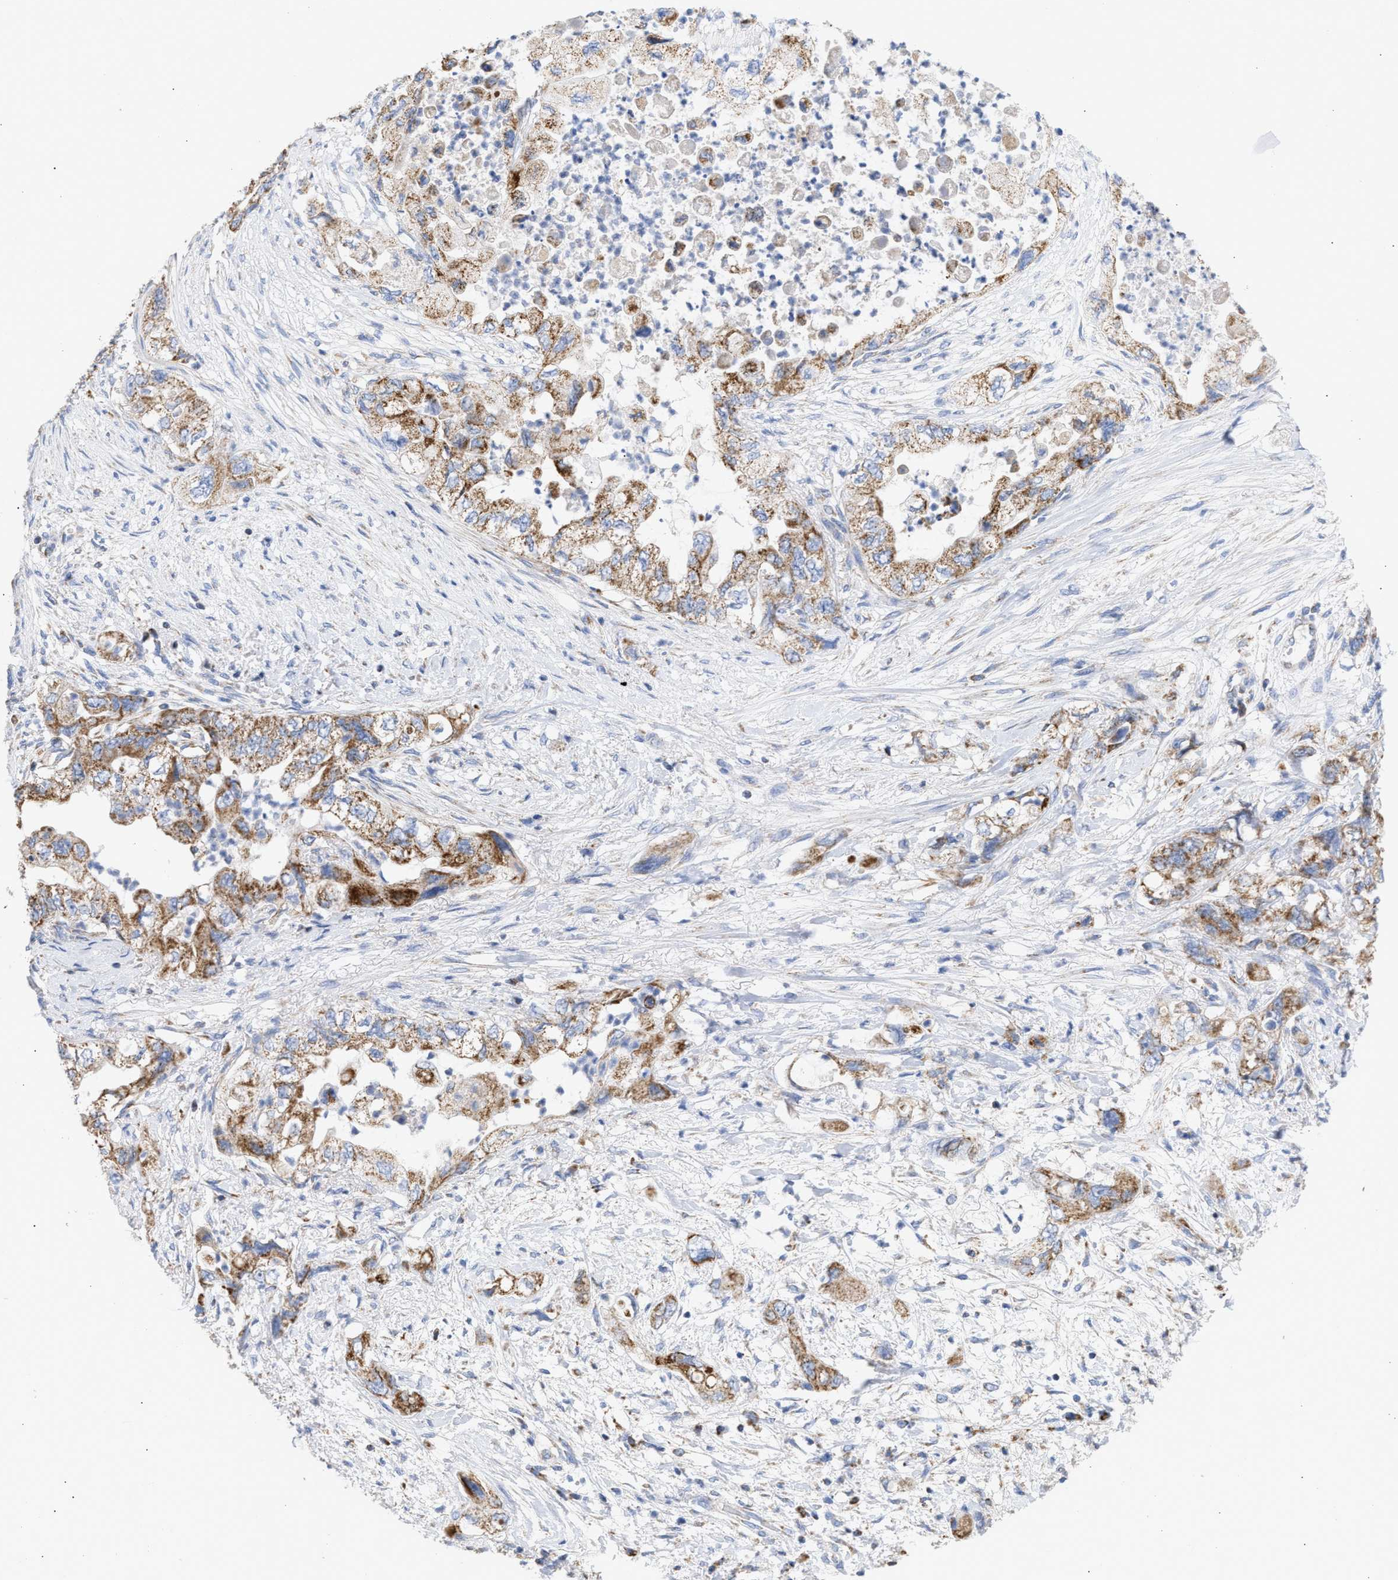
{"staining": {"intensity": "moderate", "quantity": ">75%", "location": "cytoplasmic/membranous"}, "tissue": "pancreatic cancer", "cell_type": "Tumor cells", "image_type": "cancer", "snomed": [{"axis": "morphology", "description": "Adenocarcinoma, NOS"}, {"axis": "topography", "description": "Pancreas"}], "caption": "A brown stain shows moderate cytoplasmic/membranous staining of a protein in human pancreatic cancer tumor cells. Using DAB (3,3'-diaminobenzidine) (brown) and hematoxylin (blue) stains, captured at high magnification using brightfield microscopy.", "gene": "ACOT13", "patient": {"sex": "female", "age": 73}}